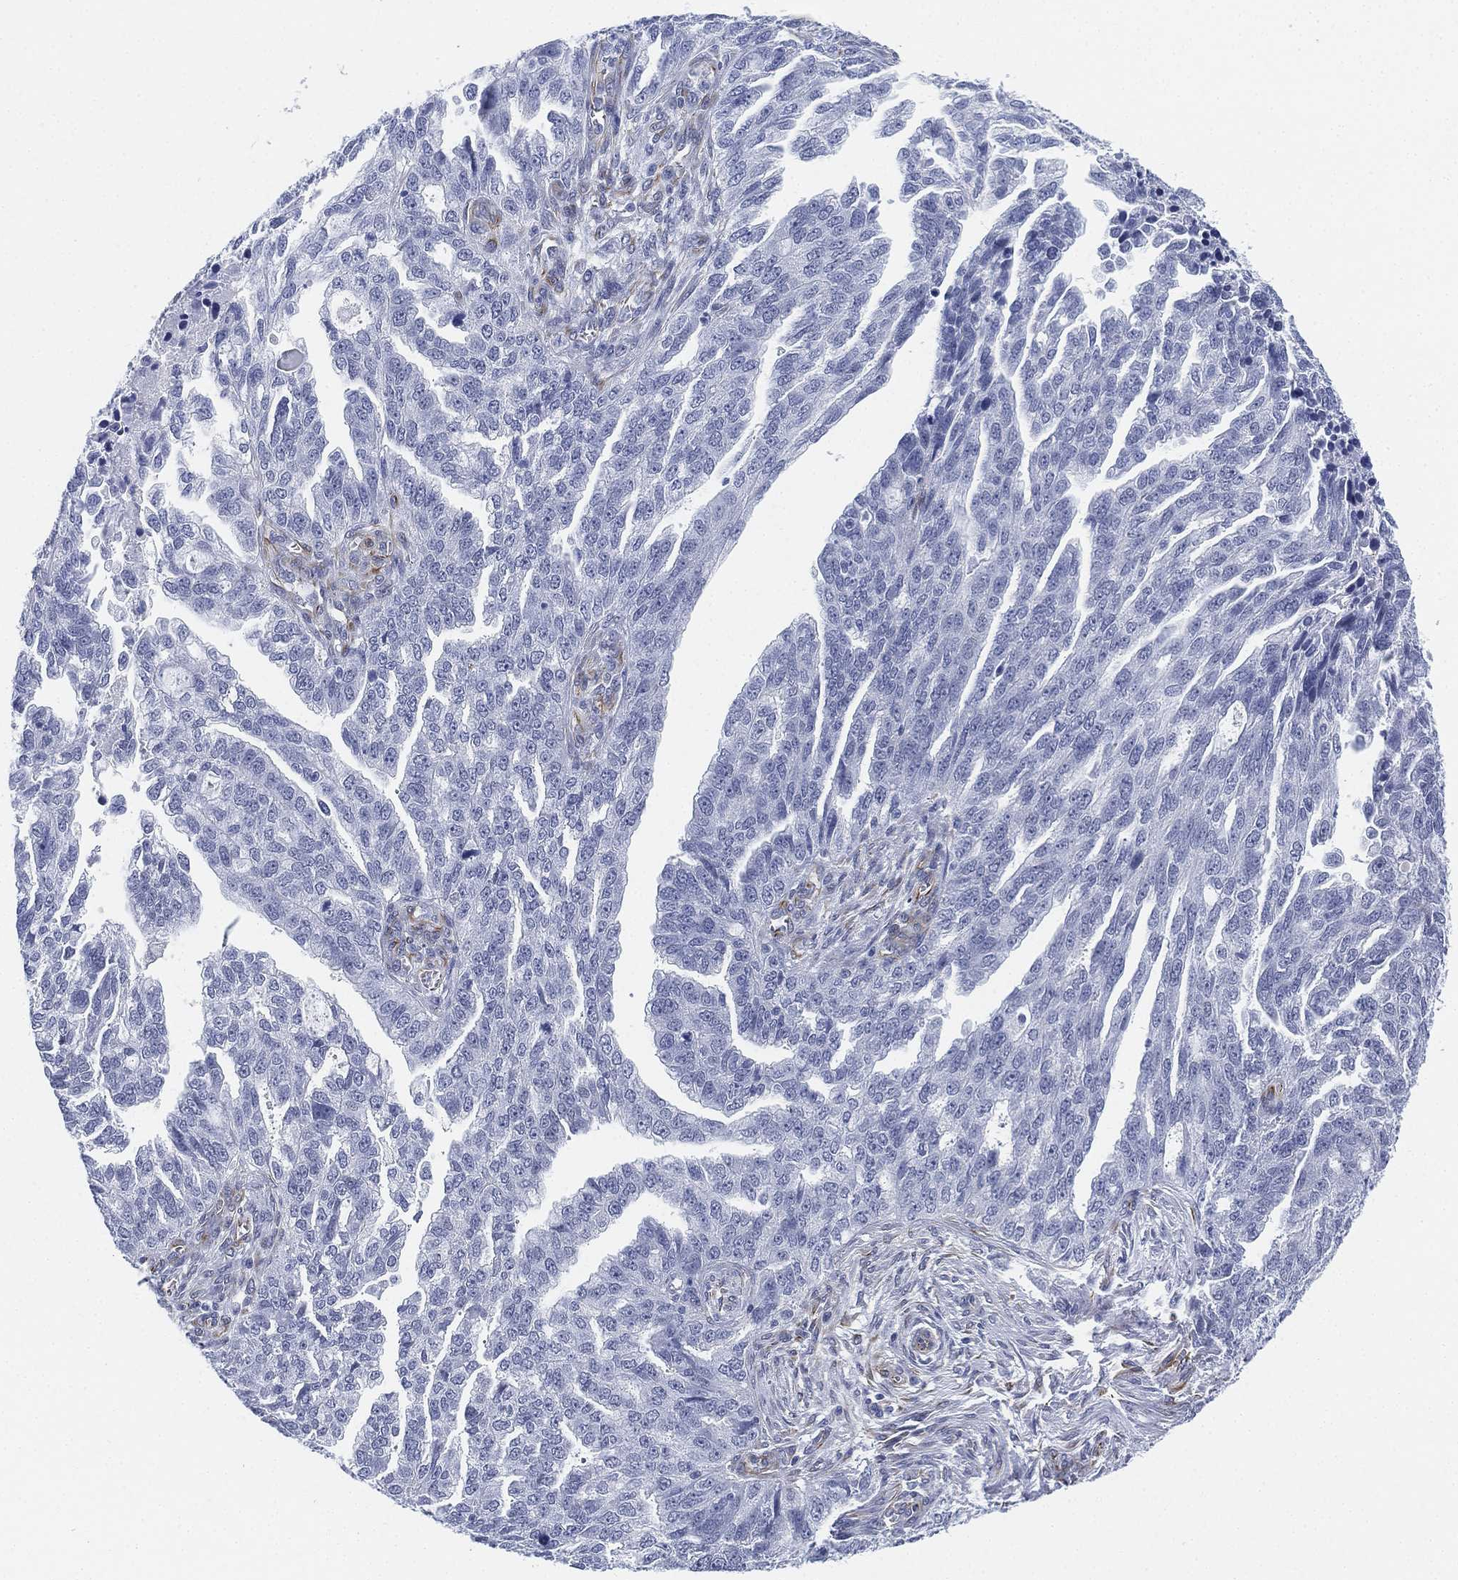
{"staining": {"intensity": "negative", "quantity": "none", "location": "none"}, "tissue": "ovarian cancer", "cell_type": "Tumor cells", "image_type": "cancer", "snomed": [{"axis": "morphology", "description": "Cystadenocarcinoma, serous, NOS"}, {"axis": "topography", "description": "Ovary"}], "caption": "The micrograph shows no significant expression in tumor cells of ovarian cancer (serous cystadenocarcinoma).", "gene": "PSKH2", "patient": {"sex": "female", "age": 51}}